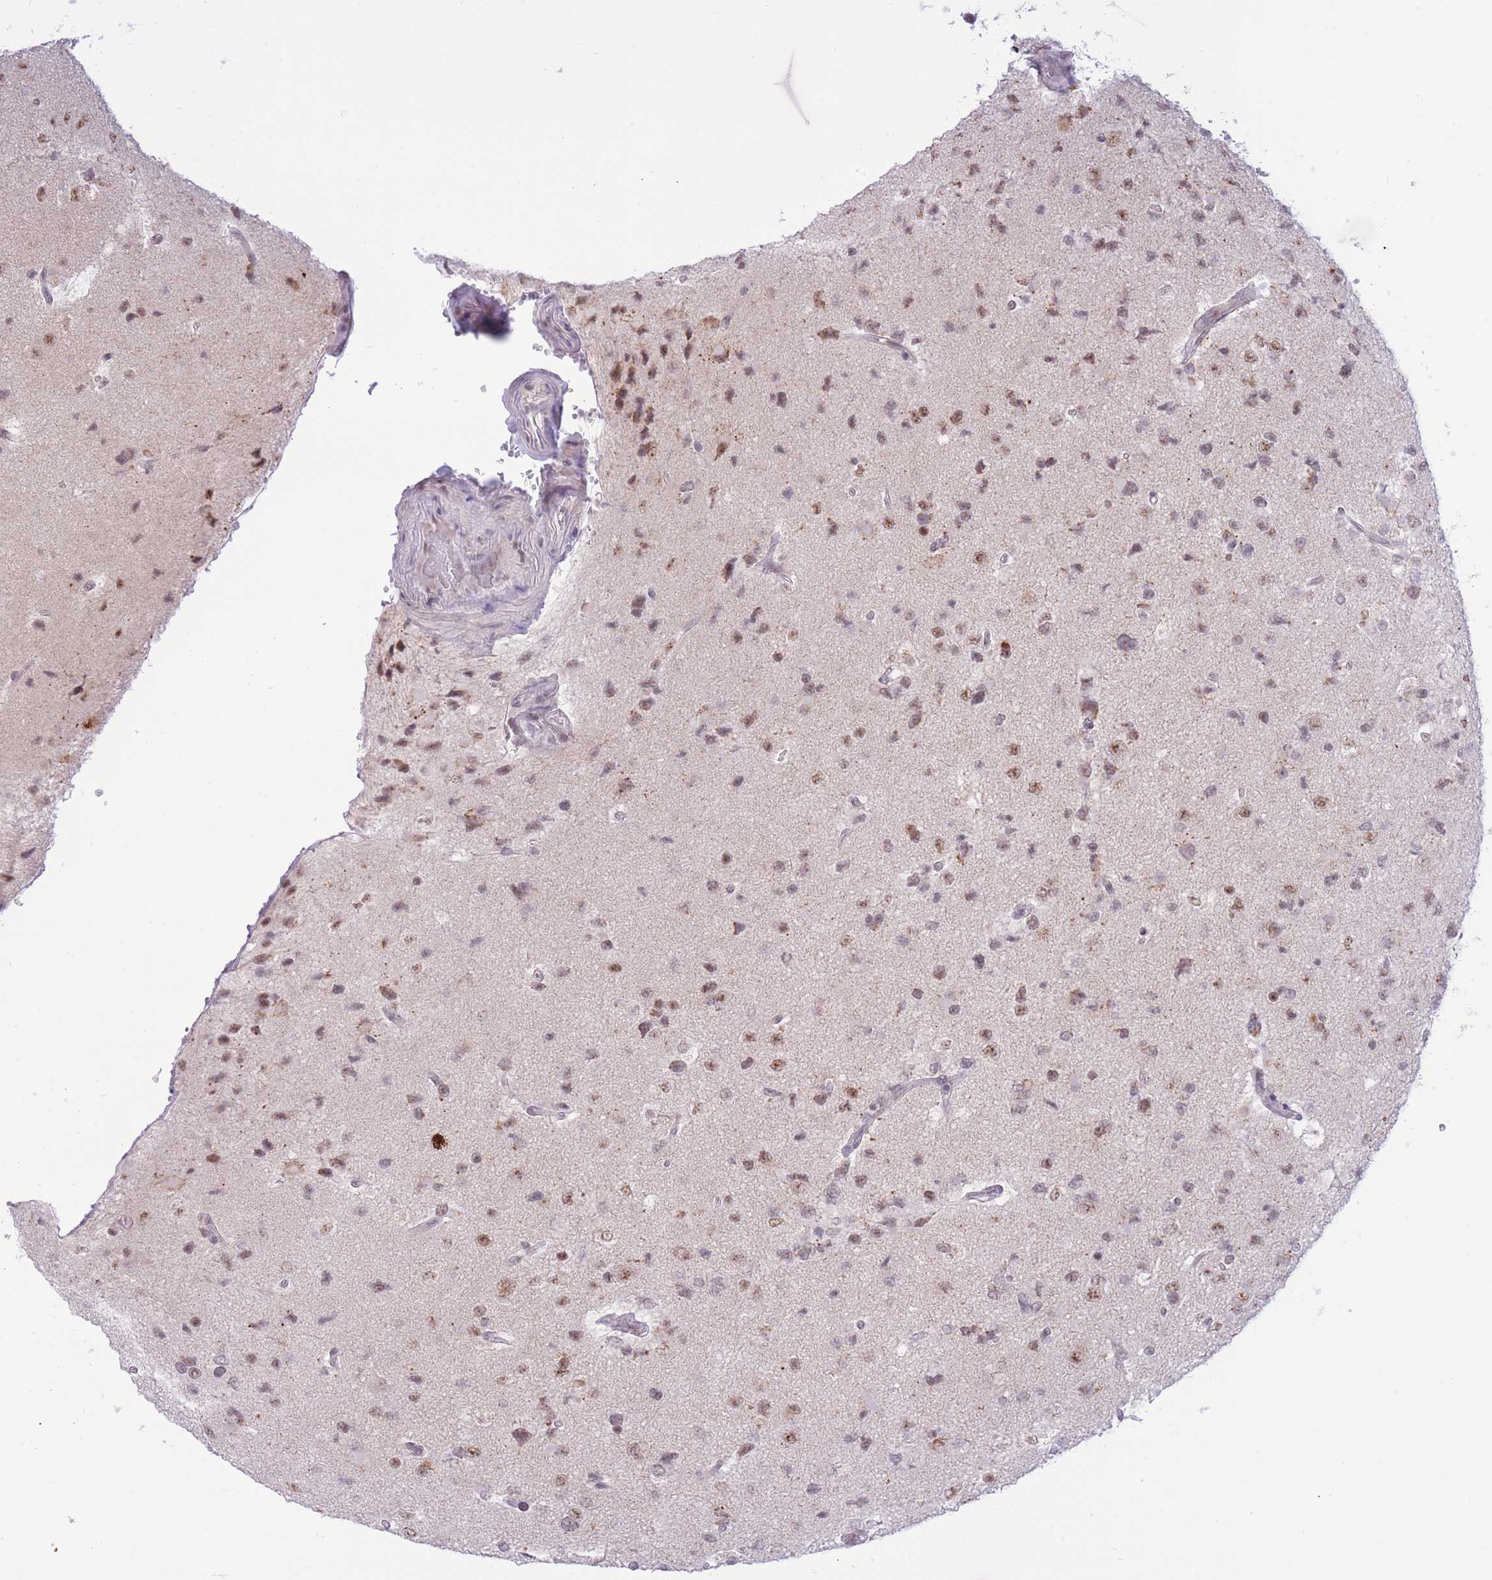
{"staining": {"intensity": "moderate", "quantity": "25%-75%", "location": "nuclear"}, "tissue": "glioma", "cell_type": "Tumor cells", "image_type": "cancer", "snomed": [{"axis": "morphology", "description": "Glioma, malignant, High grade"}, {"axis": "topography", "description": "Brain"}], "caption": "An image showing moderate nuclear positivity in about 25%-75% of tumor cells in malignant glioma (high-grade), as visualized by brown immunohistochemical staining.", "gene": "CYP2B6", "patient": {"sex": "male", "age": 53}}